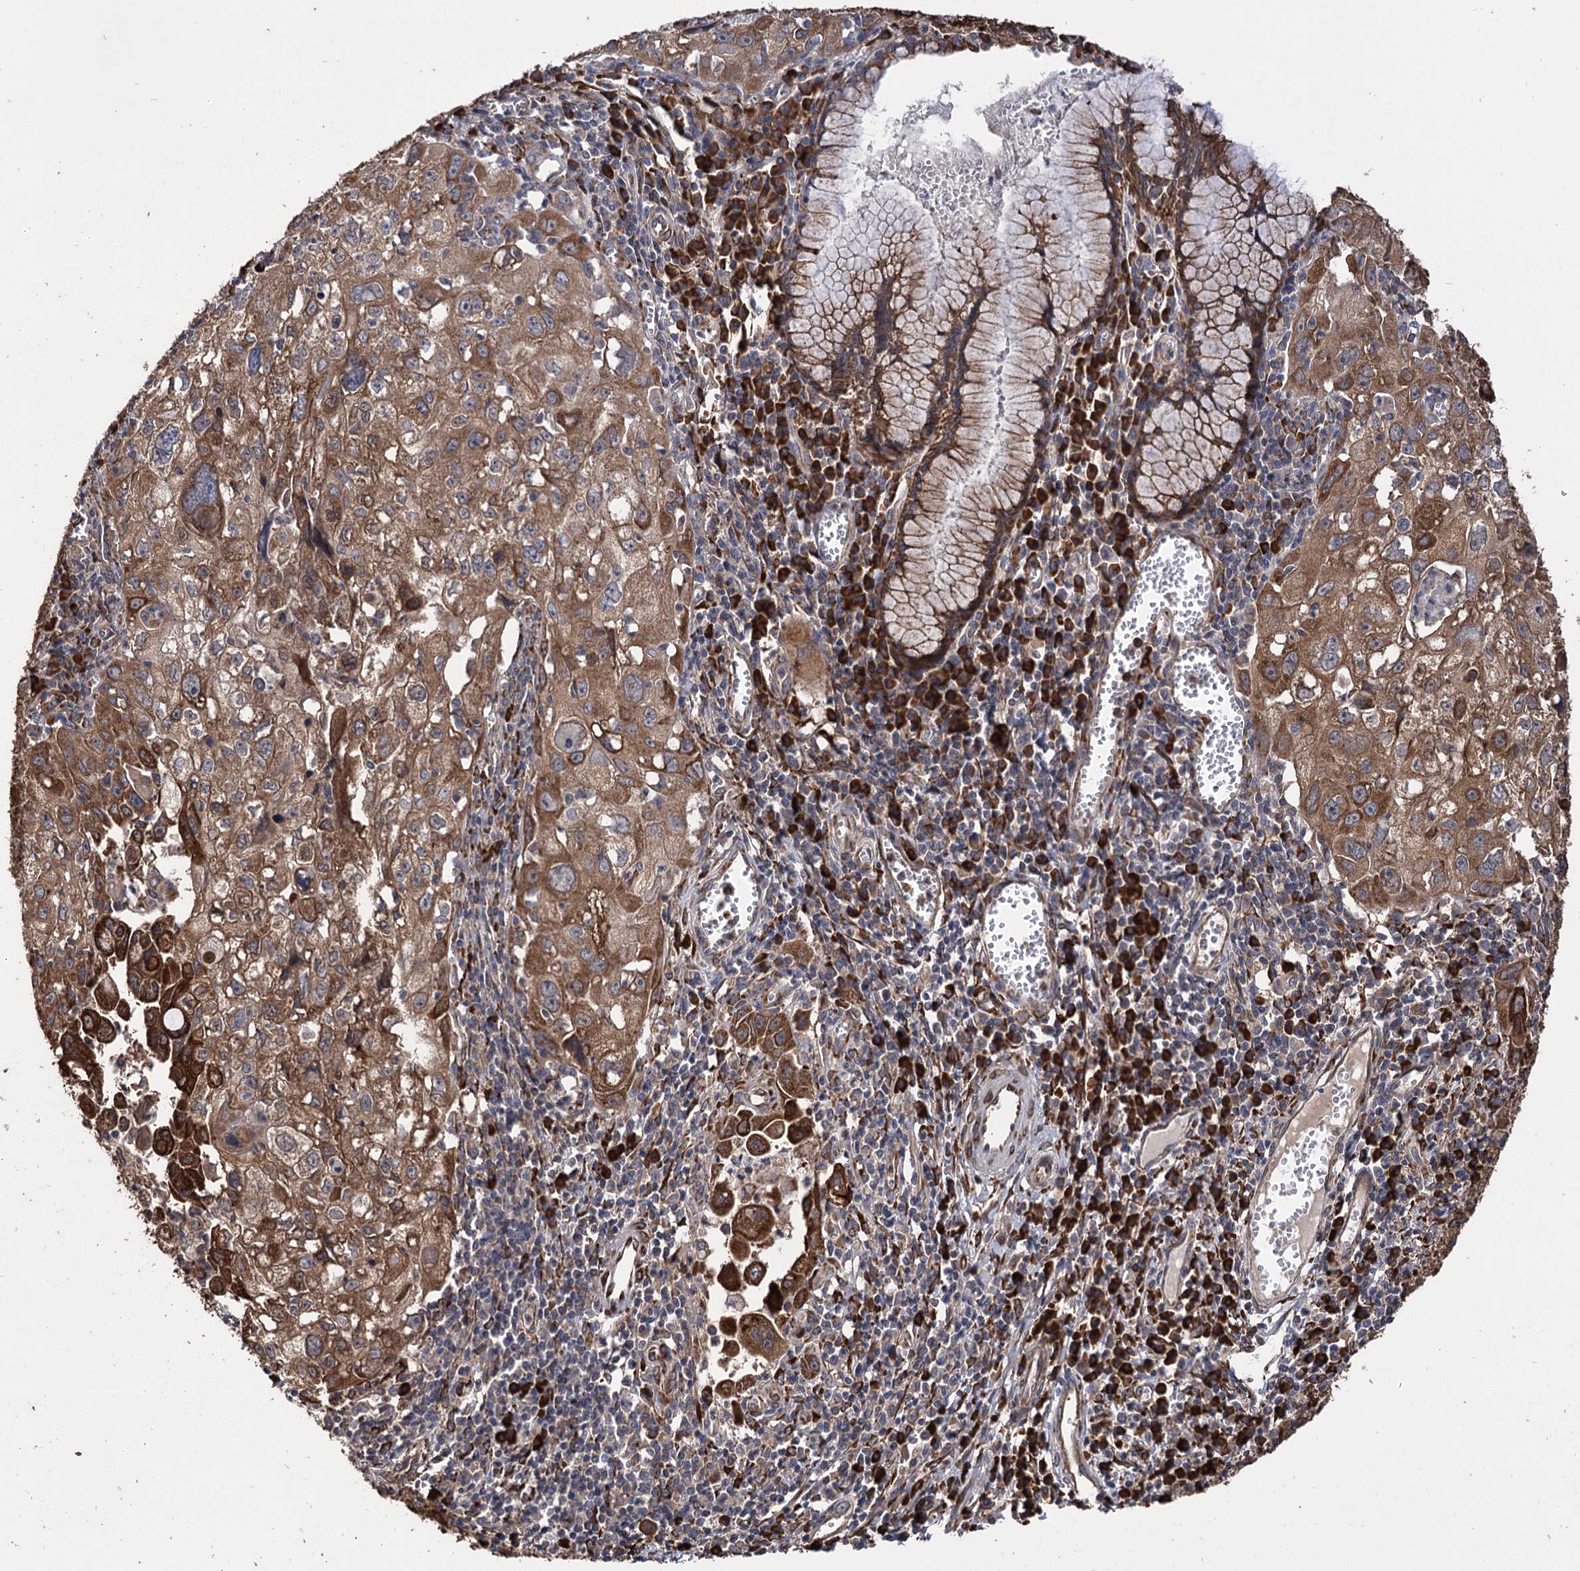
{"staining": {"intensity": "strong", "quantity": ">75%", "location": "cytoplasmic/membranous"}, "tissue": "cervical cancer", "cell_type": "Tumor cells", "image_type": "cancer", "snomed": [{"axis": "morphology", "description": "Squamous cell carcinoma, NOS"}, {"axis": "topography", "description": "Cervix"}], "caption": "An image showing strong cytoplasmic/membranous positivity in approximately >75% of tumor cells in cervical cancer (squamous cell carcinoma), as visualized by brown immunohistochemical staining.", "gene": "CDAN1", "patient": {"sex": "female", "age": 42}}